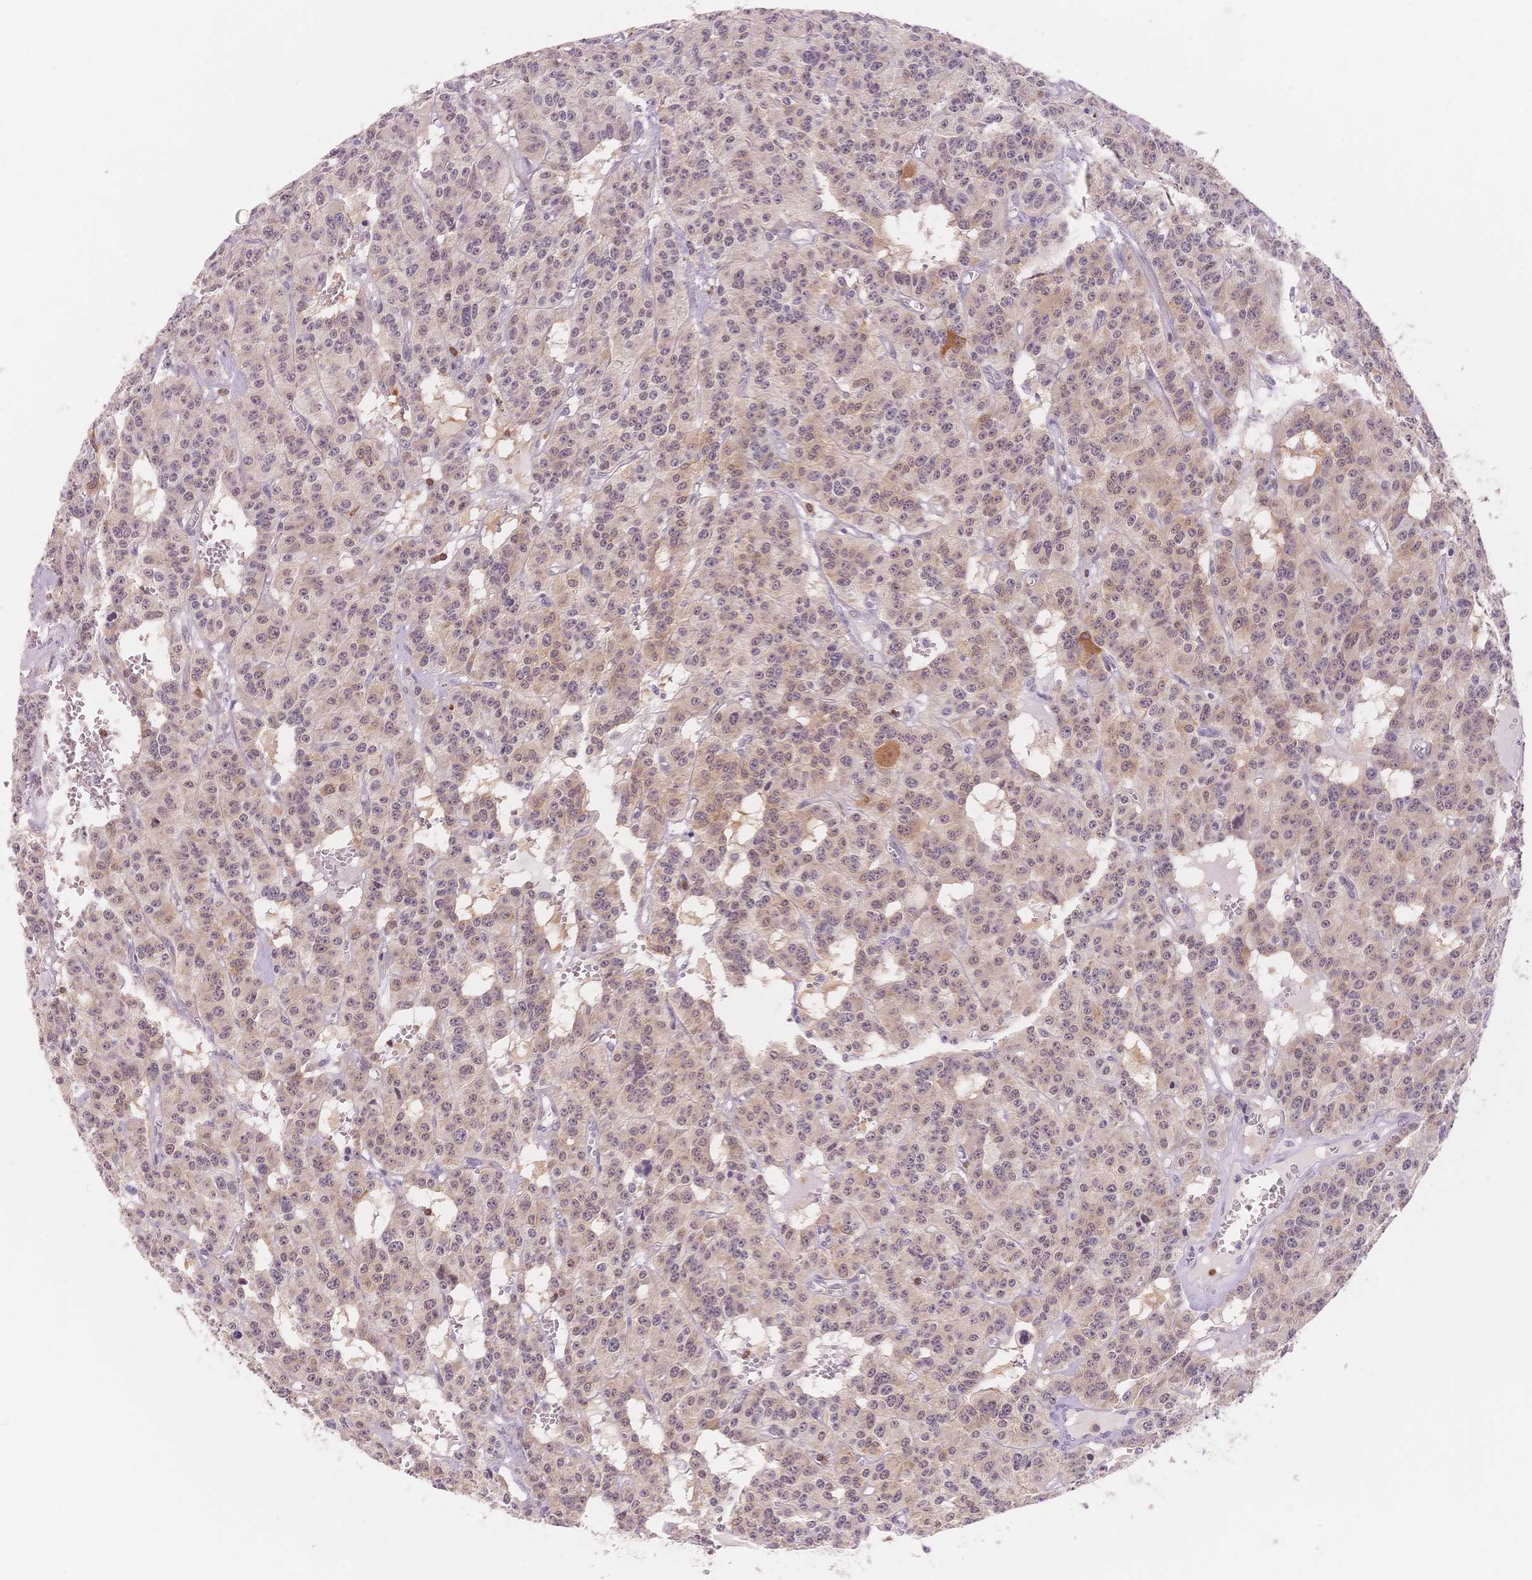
{"staining": {"intensity": "weak", "quantity": "25%-75%", "location": "cytoplasmic/membranous"}, "tissue": "carcinoid", "cell_type": "Tumor cells", "image_type": "cancer", "snomed": [{"axis": "morphology", "description": "Carcinoid, malignant, NOS"}, {"axis": "topography", "description": "Lung"}], "caption": "Immunohistochemistry (IHC) of malignant carcinoid exhibits low levels of weak cytoplasmic/membranous staining in about 25%-75% of tumor cells. (Stains: DAB in brown, nuclei in blue, Microscopy: brightfield microscopy at high magnification).", "gene": "STK39", "patient": {"sex": "female", "age": 71}}